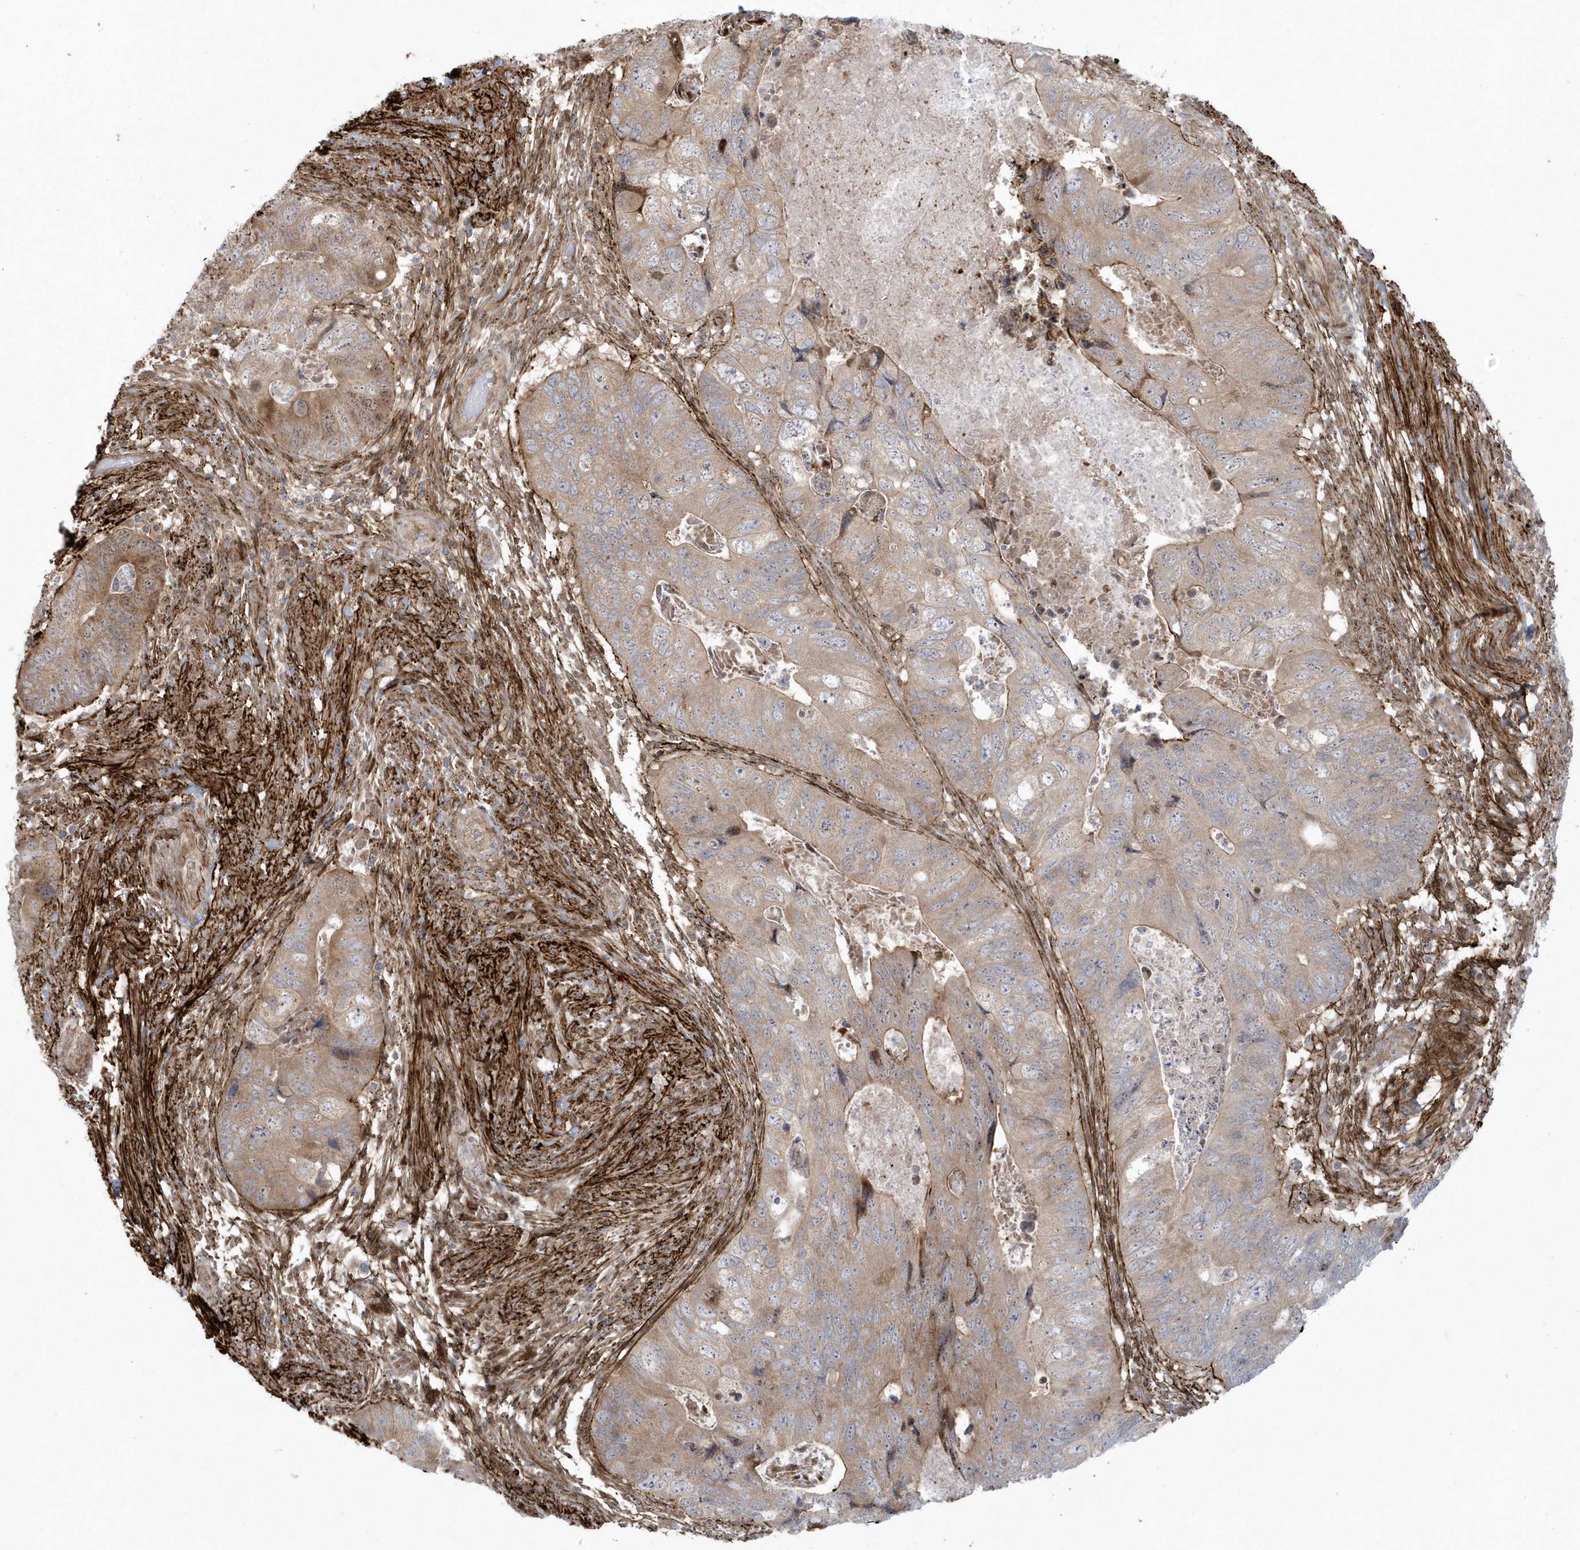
{"staining": {"intensity": "weak", "quantity": "25%-75%", "location": "cytoplasmic/membranous,nuclear"}, "tissue": "colorectal cancer", "cell_type": "Tumor cells", "image_type": "cancer", "snomed": [{"axis": "morphology", "description": "Adenocarcinoma, NOS"}, {"axis": "topography", "description": "Rectum"}], "caption": "An image showing weak cytoplasmic/membranous and nuclear positivity in approximately 25%-75% of tumor cells in colorectal adenocarcinoma, as visualized by brown immunohistochemical staining.", "gene": "MASP2", "patient": {"sex": "male", "age": 63}}